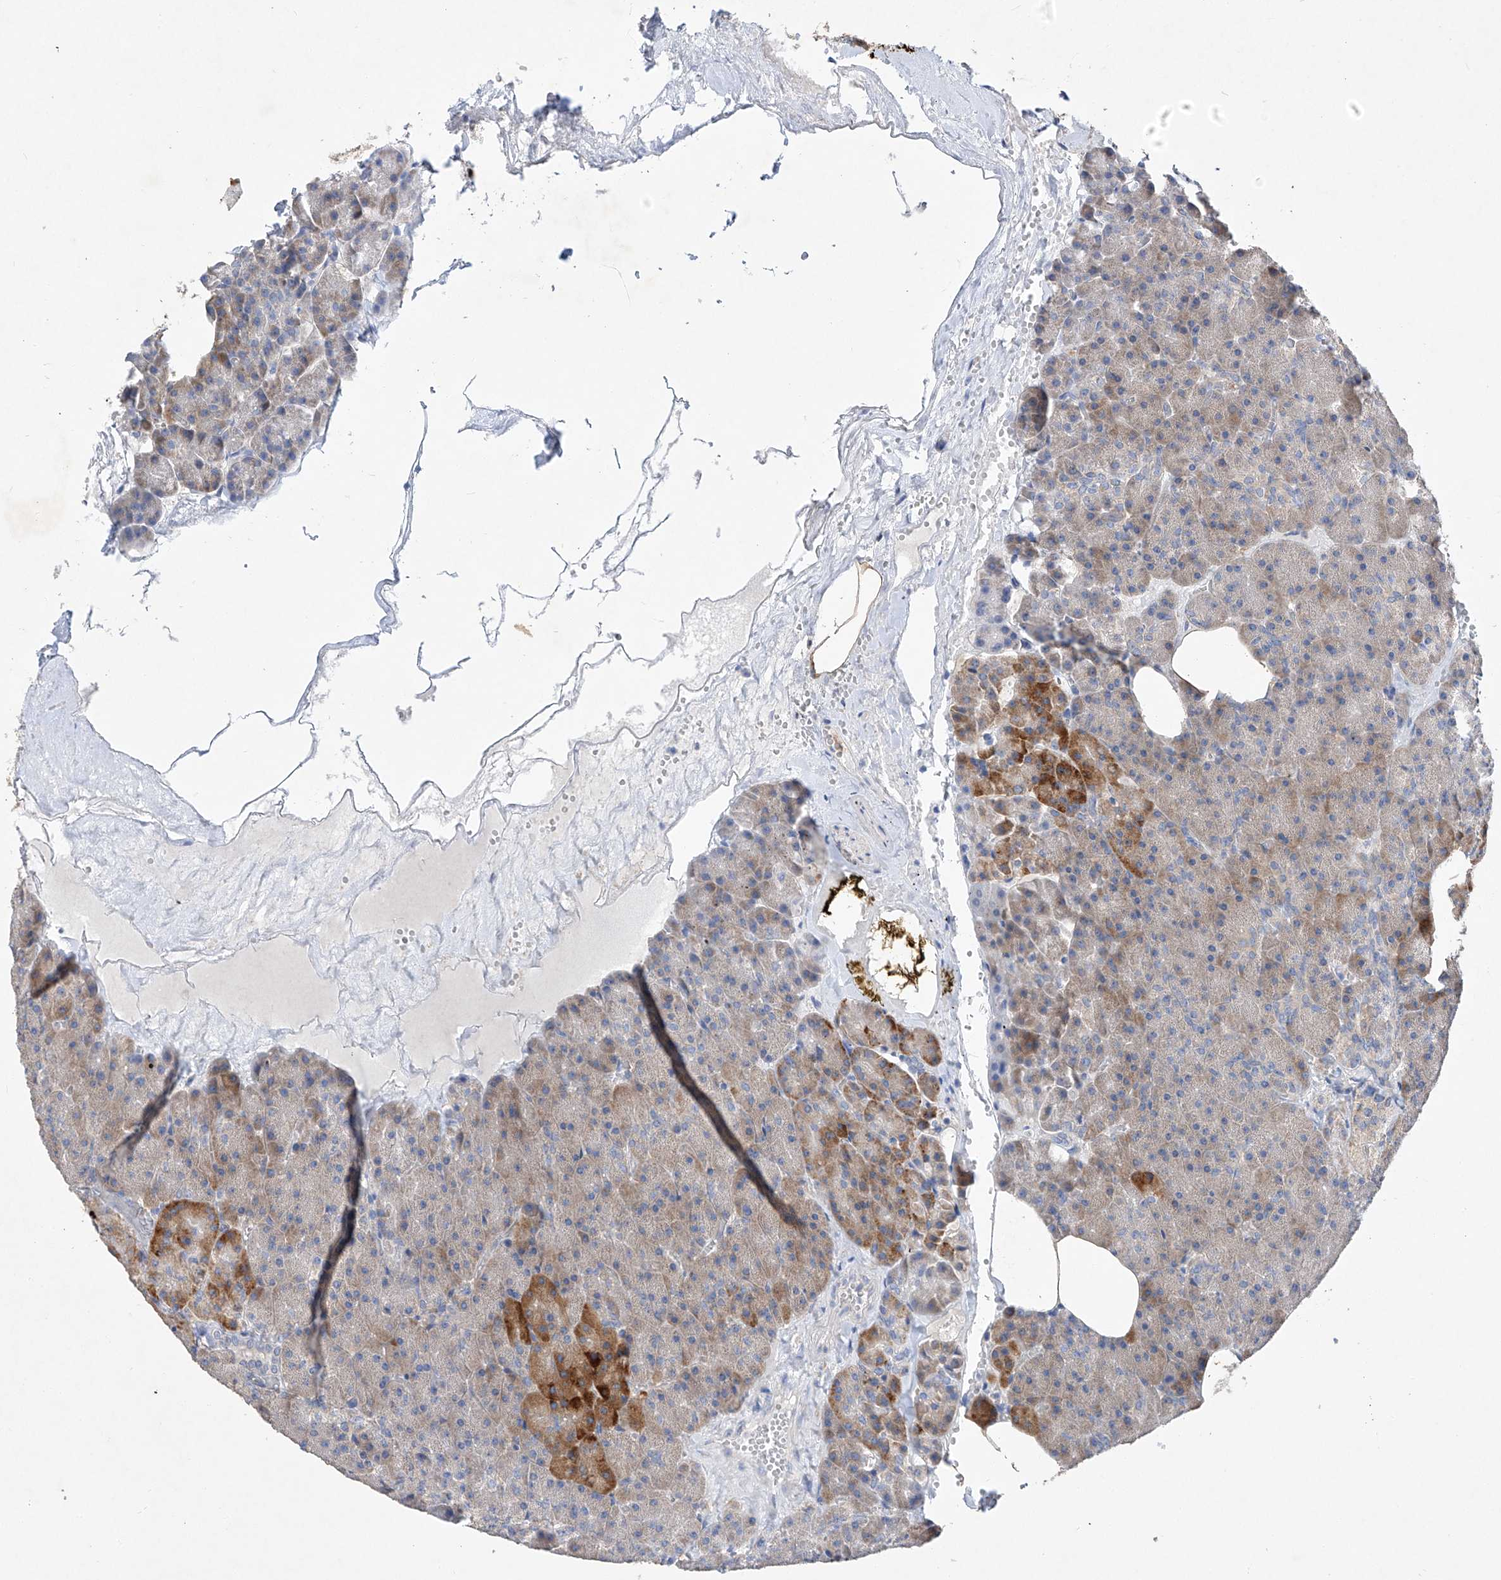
{"staining": {"intensity": "moderate", "quantity": "<25%", "location": "cytoplasmic/membranous"}, "tissue": "pancreas", "cell_type": "Exocrine glandular cells", "image_type": "normal", "snomed": [{"axis": "morphology", "description": "Normal tissue, NOS"}, {"axis": "morphology", "description": "Carcinoid, malignant, NOS"}, {"axis": "topography", "description": "Pancreas"}], "caption": "Immunohistochemistry (IHC) (DAB (3,3'-diaminobenzidine)) staining of unremarkable human pancreas demonstrates moderate cytoplasmic/membranous protein expression in about <25% of exocrine glandular cells. The staining is performed using DAB brown chromogen to label protein expression. The nuclei are counter-stained blue using hematoxylin.", "gene": "AMD1", "patient": {"sex": "female", "age": 35}}